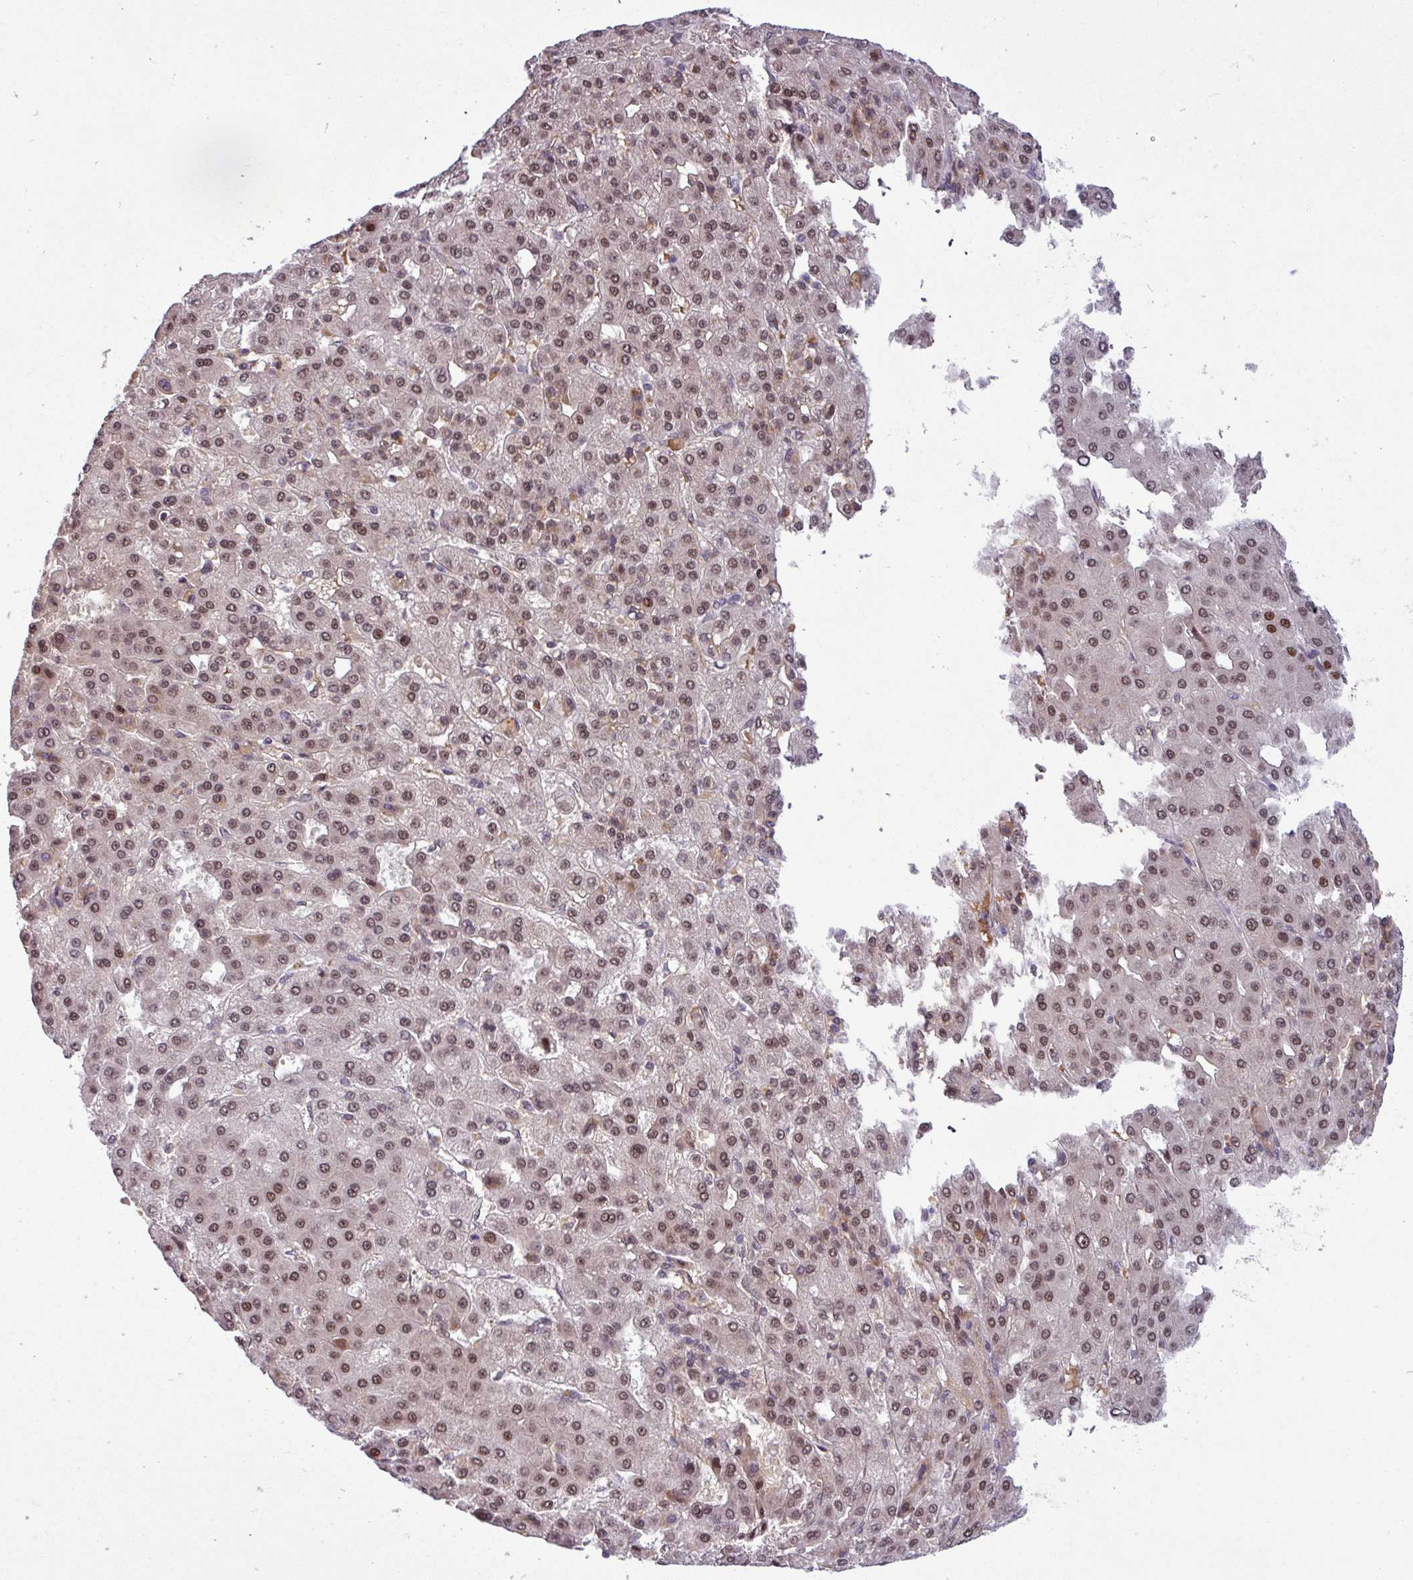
{"staining": {"intensity": "moderate", "quantity": ">75%", "location": "nuclear"}, "tissue": "liver cancer", "cell_type": "Tumor cells", "image_type": "cancer", "snomed": [{"axis": "morphology", "description": "Carcinoma, Hepatocellular, NOS"}, {"axis": "topography", "description": "Liver"}], "caption": "Protein expression by immunohistochemistry reveals moderate nuclear expression in about >75% of tumor cells in liver cancer.", "gene": "C7orf50", "patient": {"sex": "male", "age": 65}}